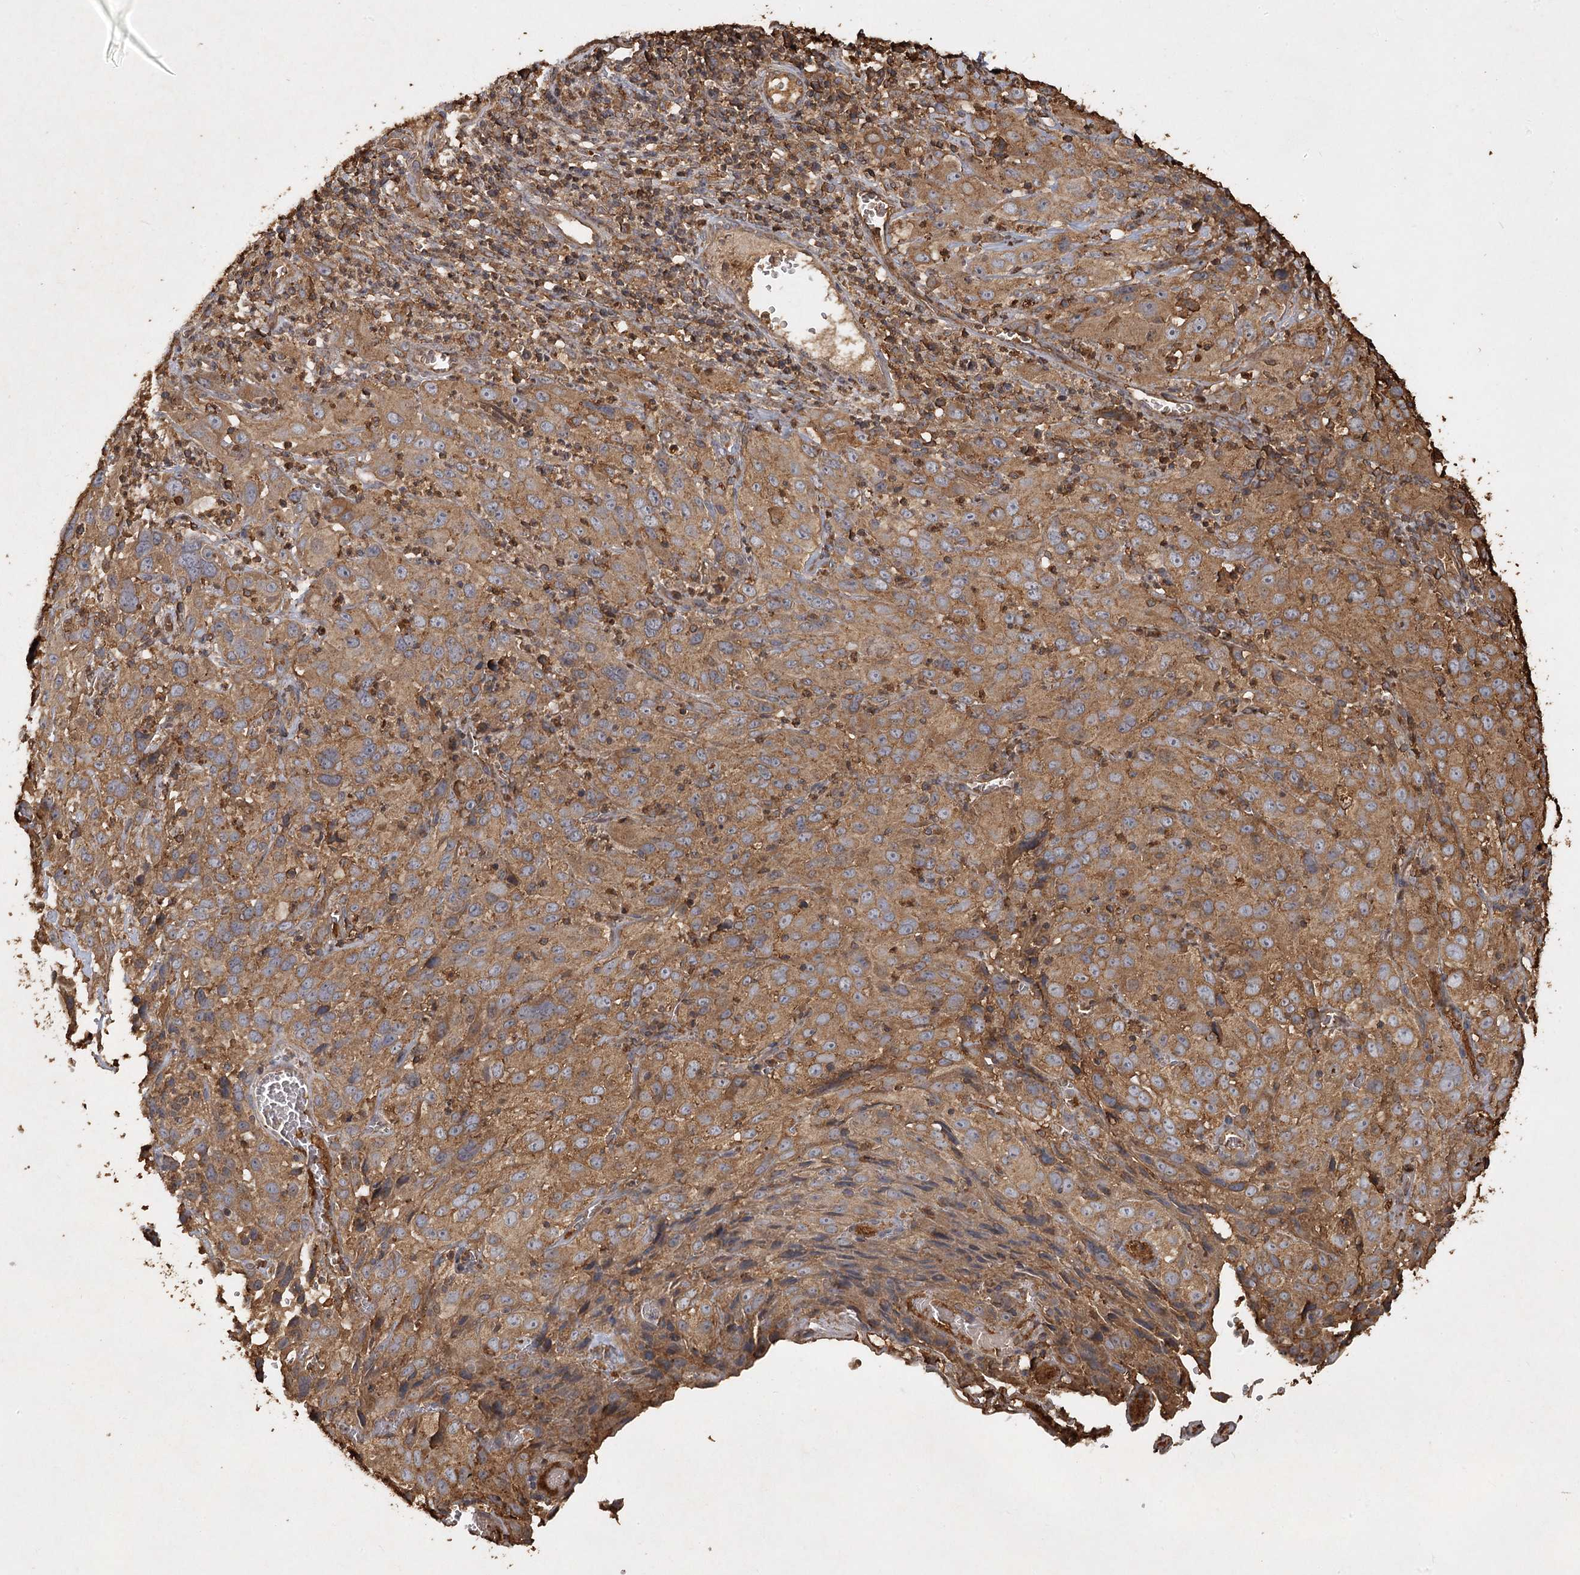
{"staining": {"intensity": "moderate", "quantity": ">75%", "location": "cytoplasmic/membranous"}, "tissue": "cervical cancer", "cell_type": "Tumor cells", "image_type": "cancer", "snomed": [{"axis": "morphology", "description": "Squamous cell carcinoma, NOS"}, {"axis": "topography", "description": "Cervix"}], "caption": "Brown immunohistochemical staining in human cervical cancer exhibits moderate cytoplasmic/membranous staining in about >75% of tumor cells. (Stains: DAB (3,3'-diaminobenzidine) in brown, nuclei in blue, Microscopy: brightfield microscopy at high magnification).", "gene": "PIK3C2A", "patient": {"sex": "female", "age": 32}}